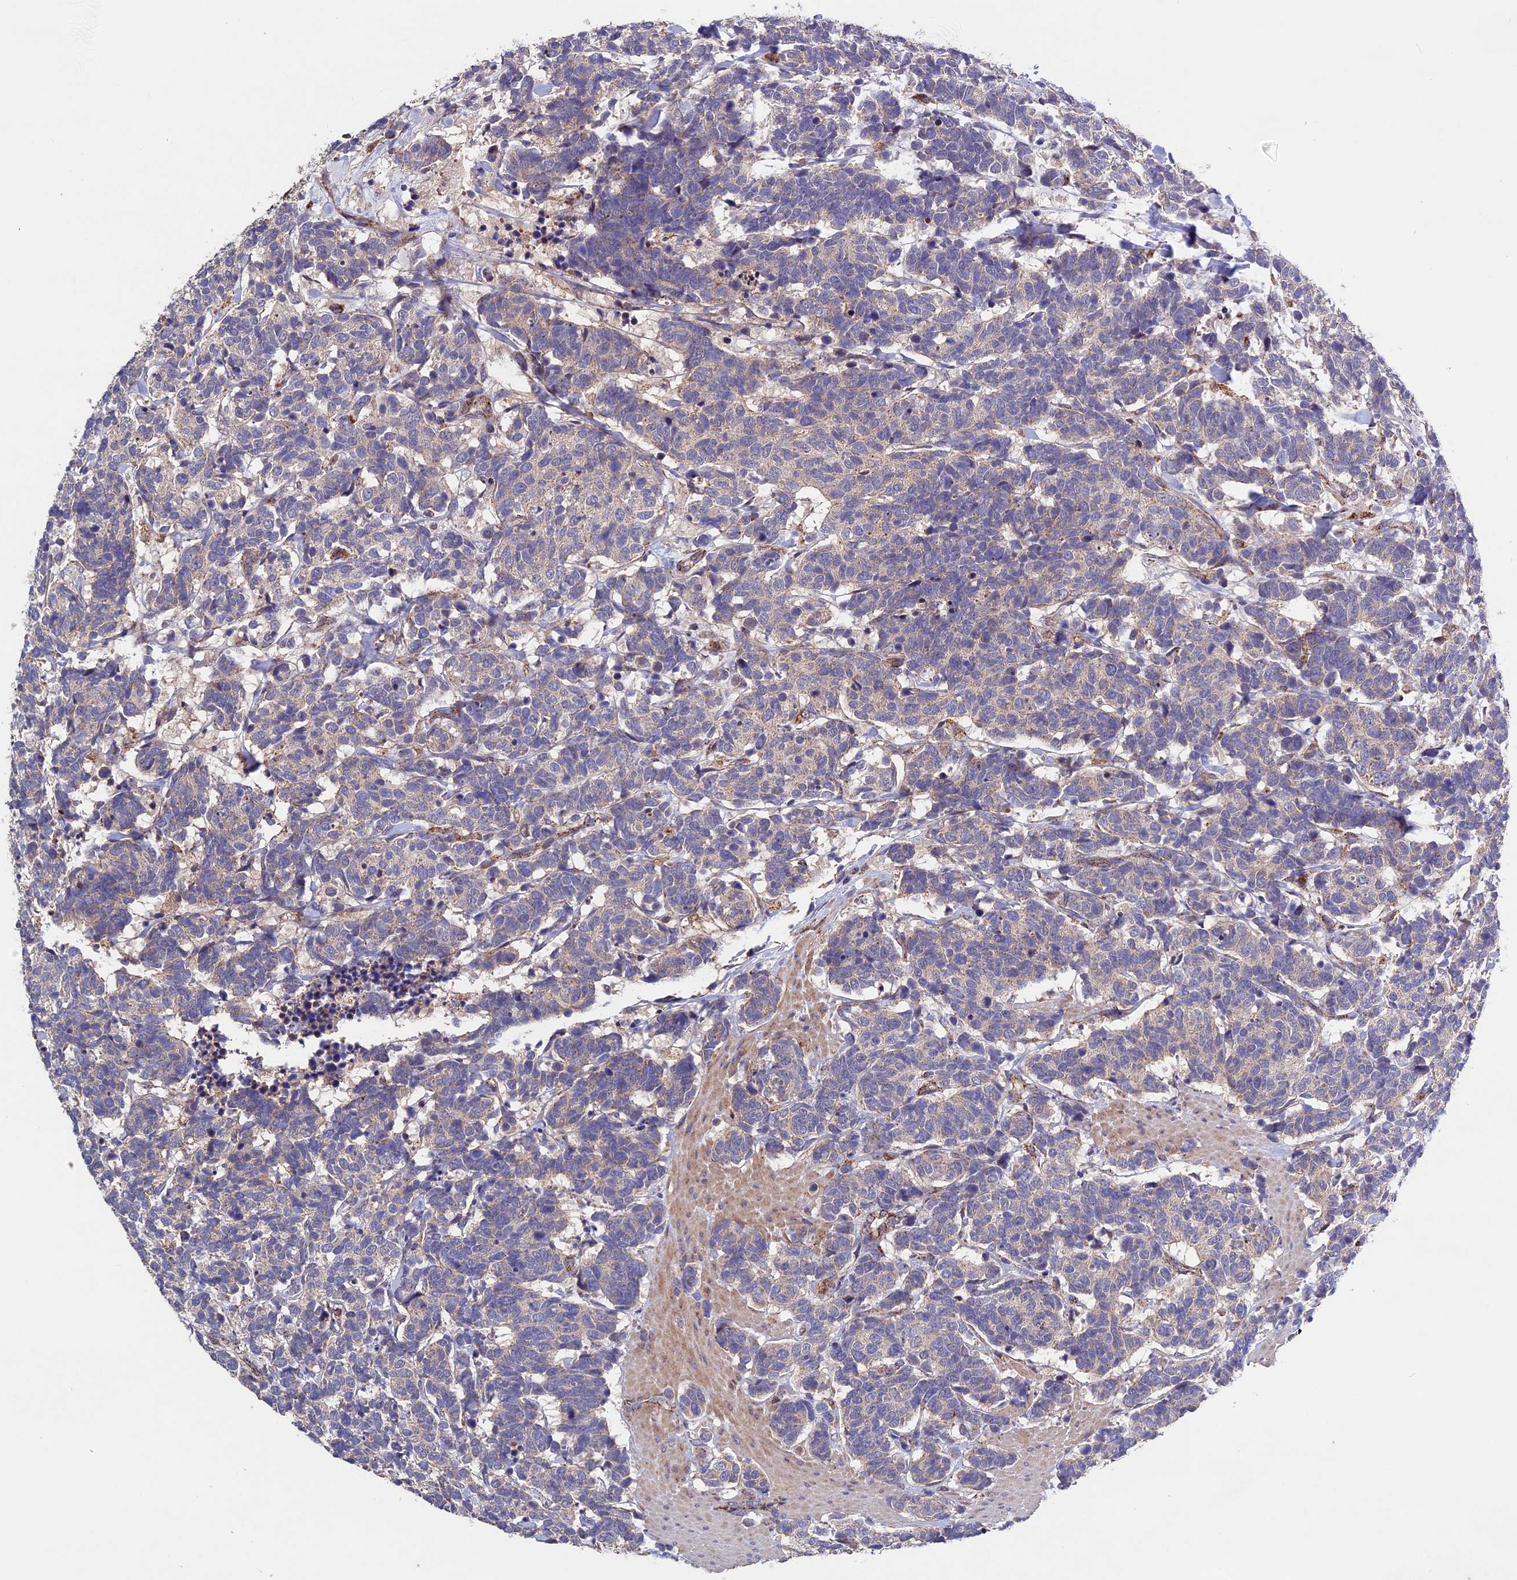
{"staining": {"intensity": "weak", "quantity": "<25%", "location": "cytoplasmic/membranous"}, "tissue": "carcinoid", "cell_type": "Tumor cells", "image_type": "cancer", "snomed": [{"axis": "morphology", "description": "Carcinoma, NOS"}, {"axis": "morphology", "description": "Carcinoid, malignant, NOS"}, {"axis": "topography", "description": "Urinary bladder"}], "caption": "IHC photomicrograph of neoplastic tissue: carcinoid stained with DAB (3,3'-diaminobenzidine) demonstrates no significant protein staining in tumor cells.", "gene": "RNF17", "patient": {"sex": "male", "age": 57}}